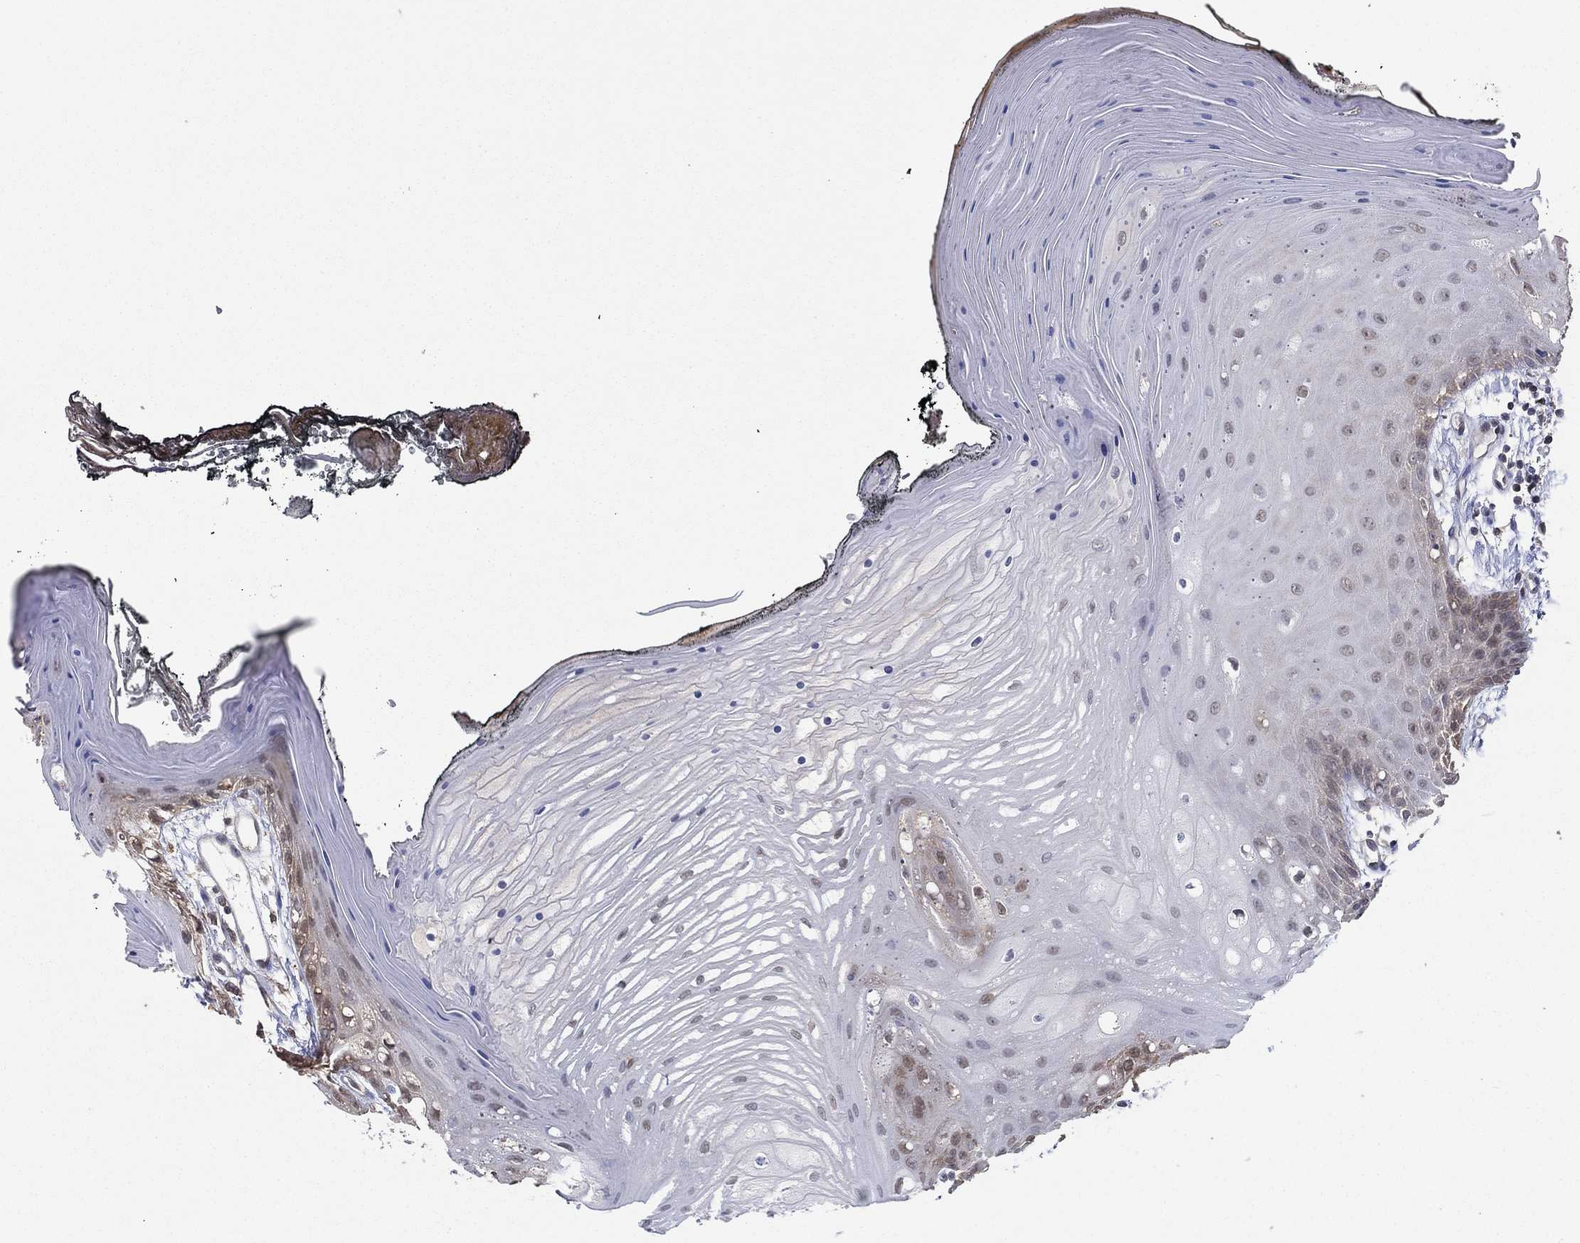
{"staining": {"intensity": "negative", "quantity": "none", "location": "none"}, "tissue": "oral mucosa", "cell_type": "Squamous epithelial cells", "image_type": "normal", "snomed": [{"axis": "morphology", "description": "Normal tissue, NOS"}, {"axis": "morphology", "description": "Squamous cell carcinoma, NOS"}, {"axis": "topography", "description": "Oral tissue"}, {"axis": "topography", "description": "Head-Neck"}], "caption": "Histopathology image shows no significant protein positivity in squamous epithelial cells of benign oral mucosa.", "gene": "RNF114", "patient": {"sex": "male", "age": 65}}